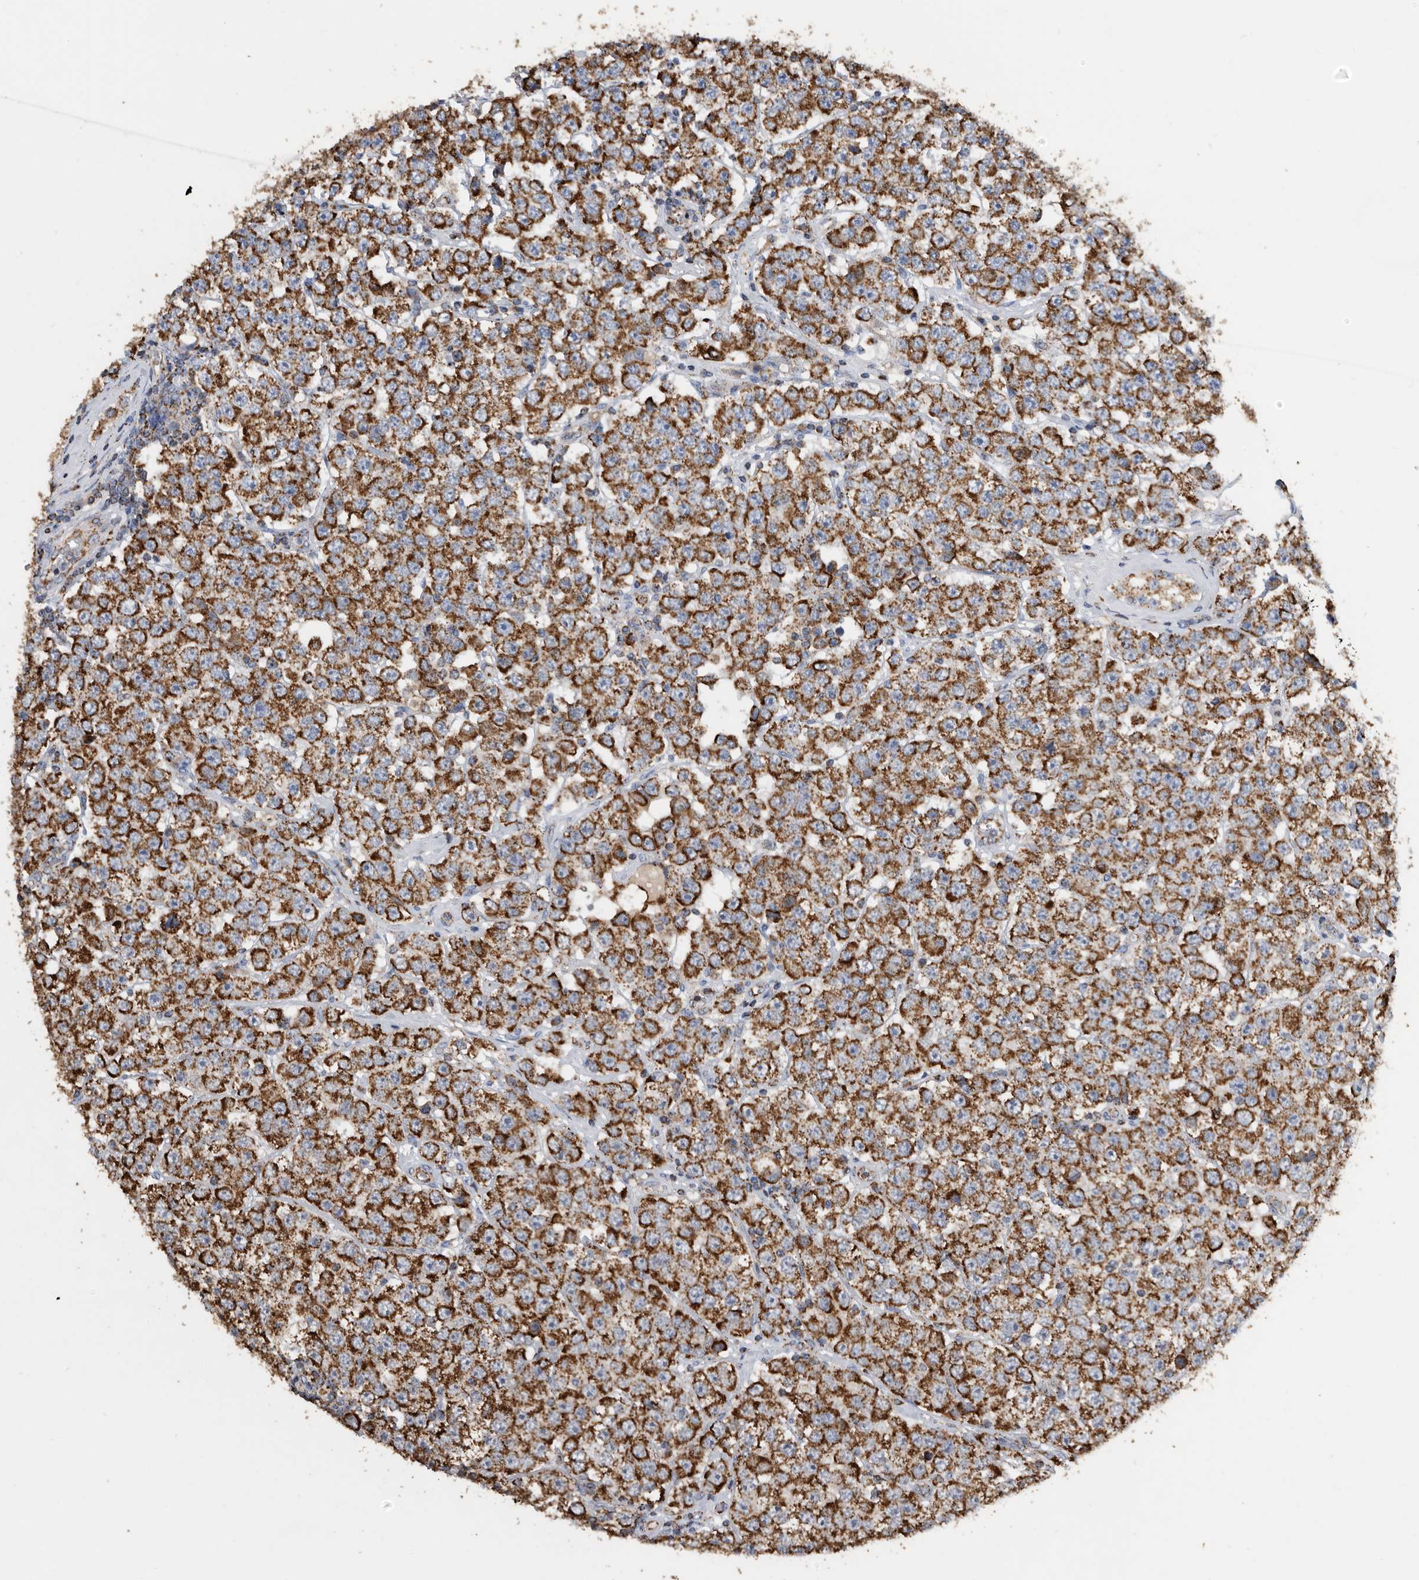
{"staining": {"intensity": "strong", "quantity": ">75%", "location": "cytoplasmic/membranous"}, "tissue": "testis cancer", "cell_type": "Tumor cells", "image_type": "cancer", "snomed": [{"axis": "morphology", "description": "Seminoma, NOS"}, {"axis": "topography", "description": "Testis"}], "caption": "The micrograph reveals staining of testis cancer, revealing strong cytoplasmic/membranous protein expression (brown color) within tumor cells.", "gene": "WFDC1", "patient": {"sex": "male", "age": 28}}